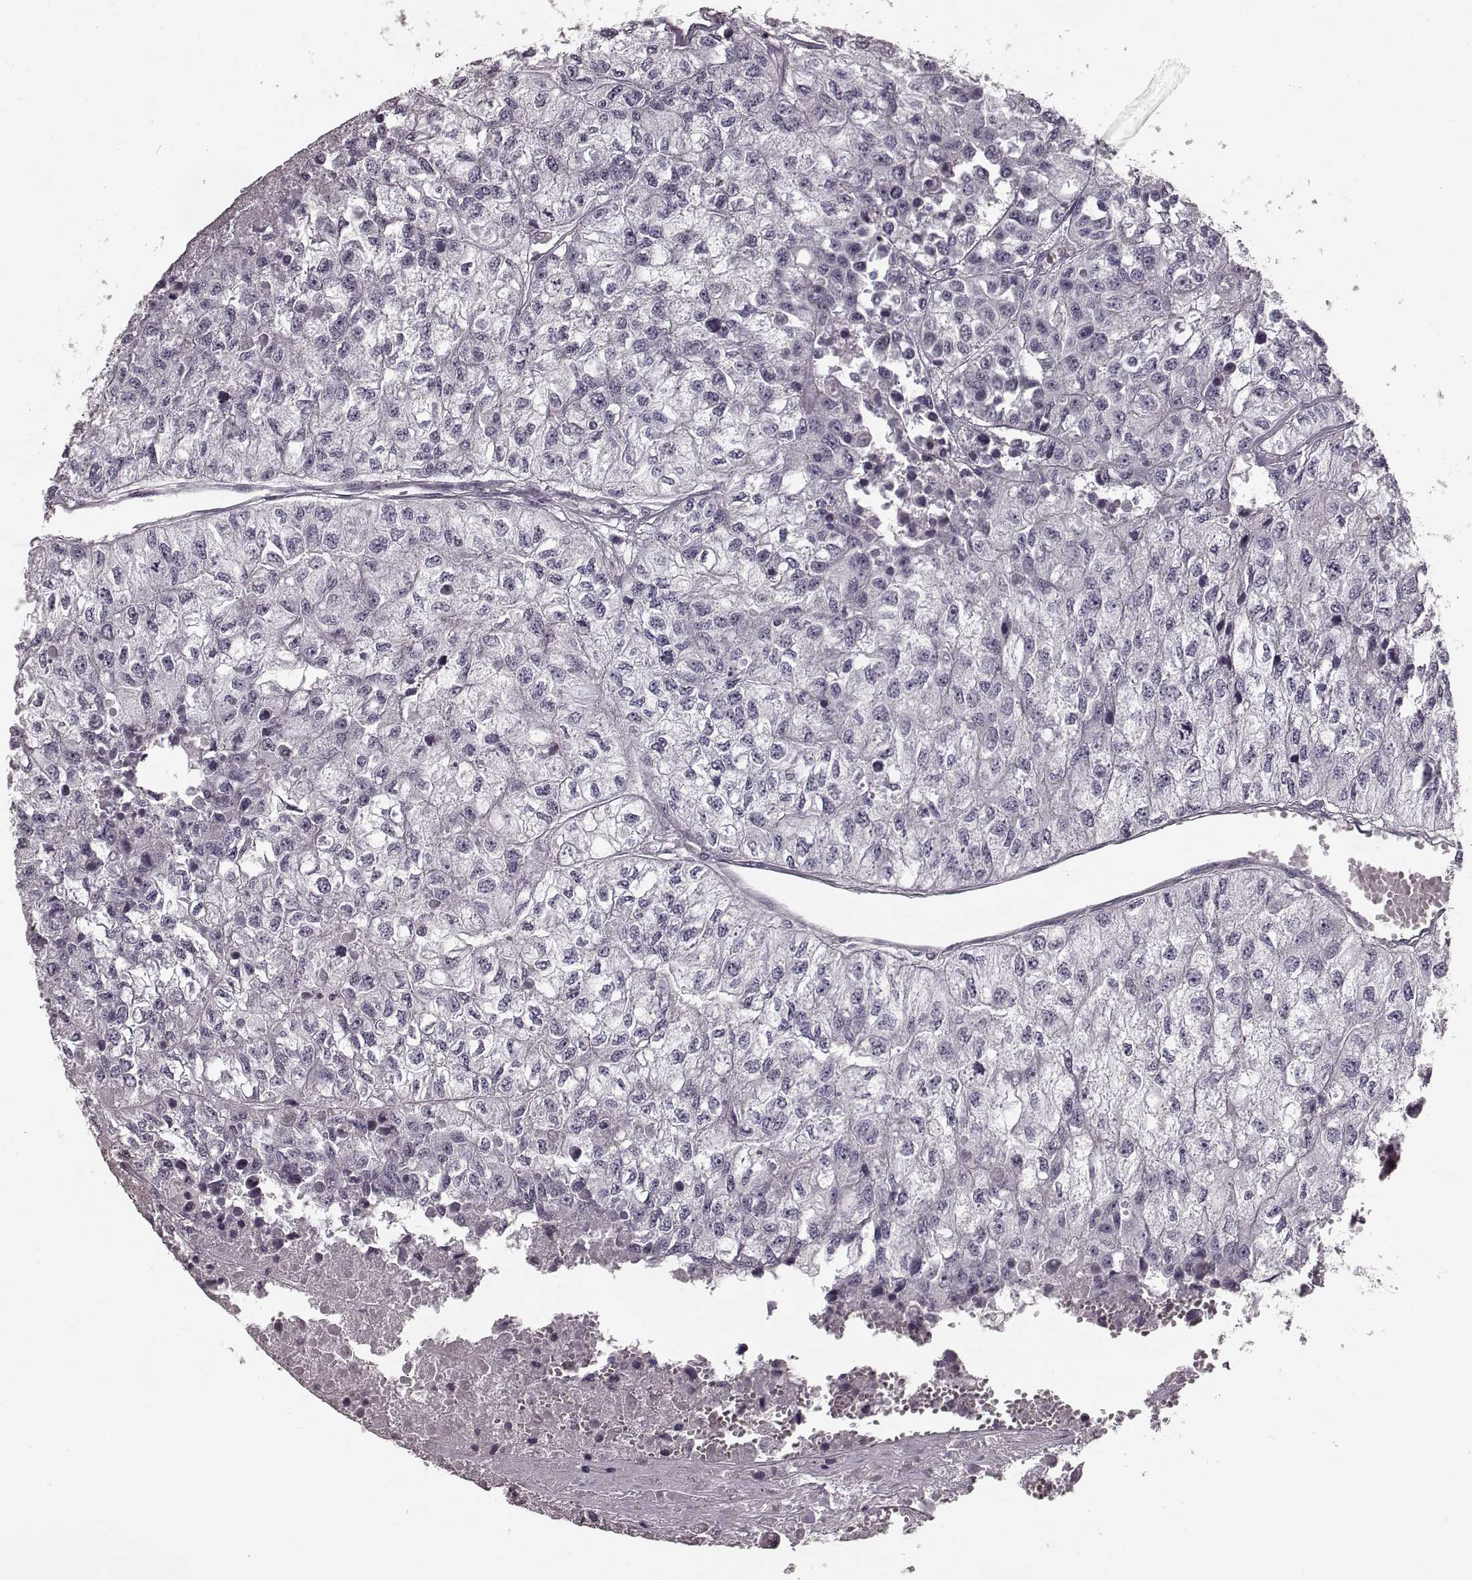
{"staining": {"intensity": "negative", "quantity": "none", "location": "cytoplasmic/membranous"}, "tissue": "renal cancer", "cell_type": "Tumor cells", "image_type": "cancer", "snomed": [{"axis": "morphology", "description": "Adenocarcinoma, NOS"}, {"axis": "topography", "description": "Kidney"}], "caption": "Renal cancer was stained to show a protein in brown. There is no significant staining in tumor cells.", "gene": "RIT2", "patient": {"sex": "male", "age": 56}}